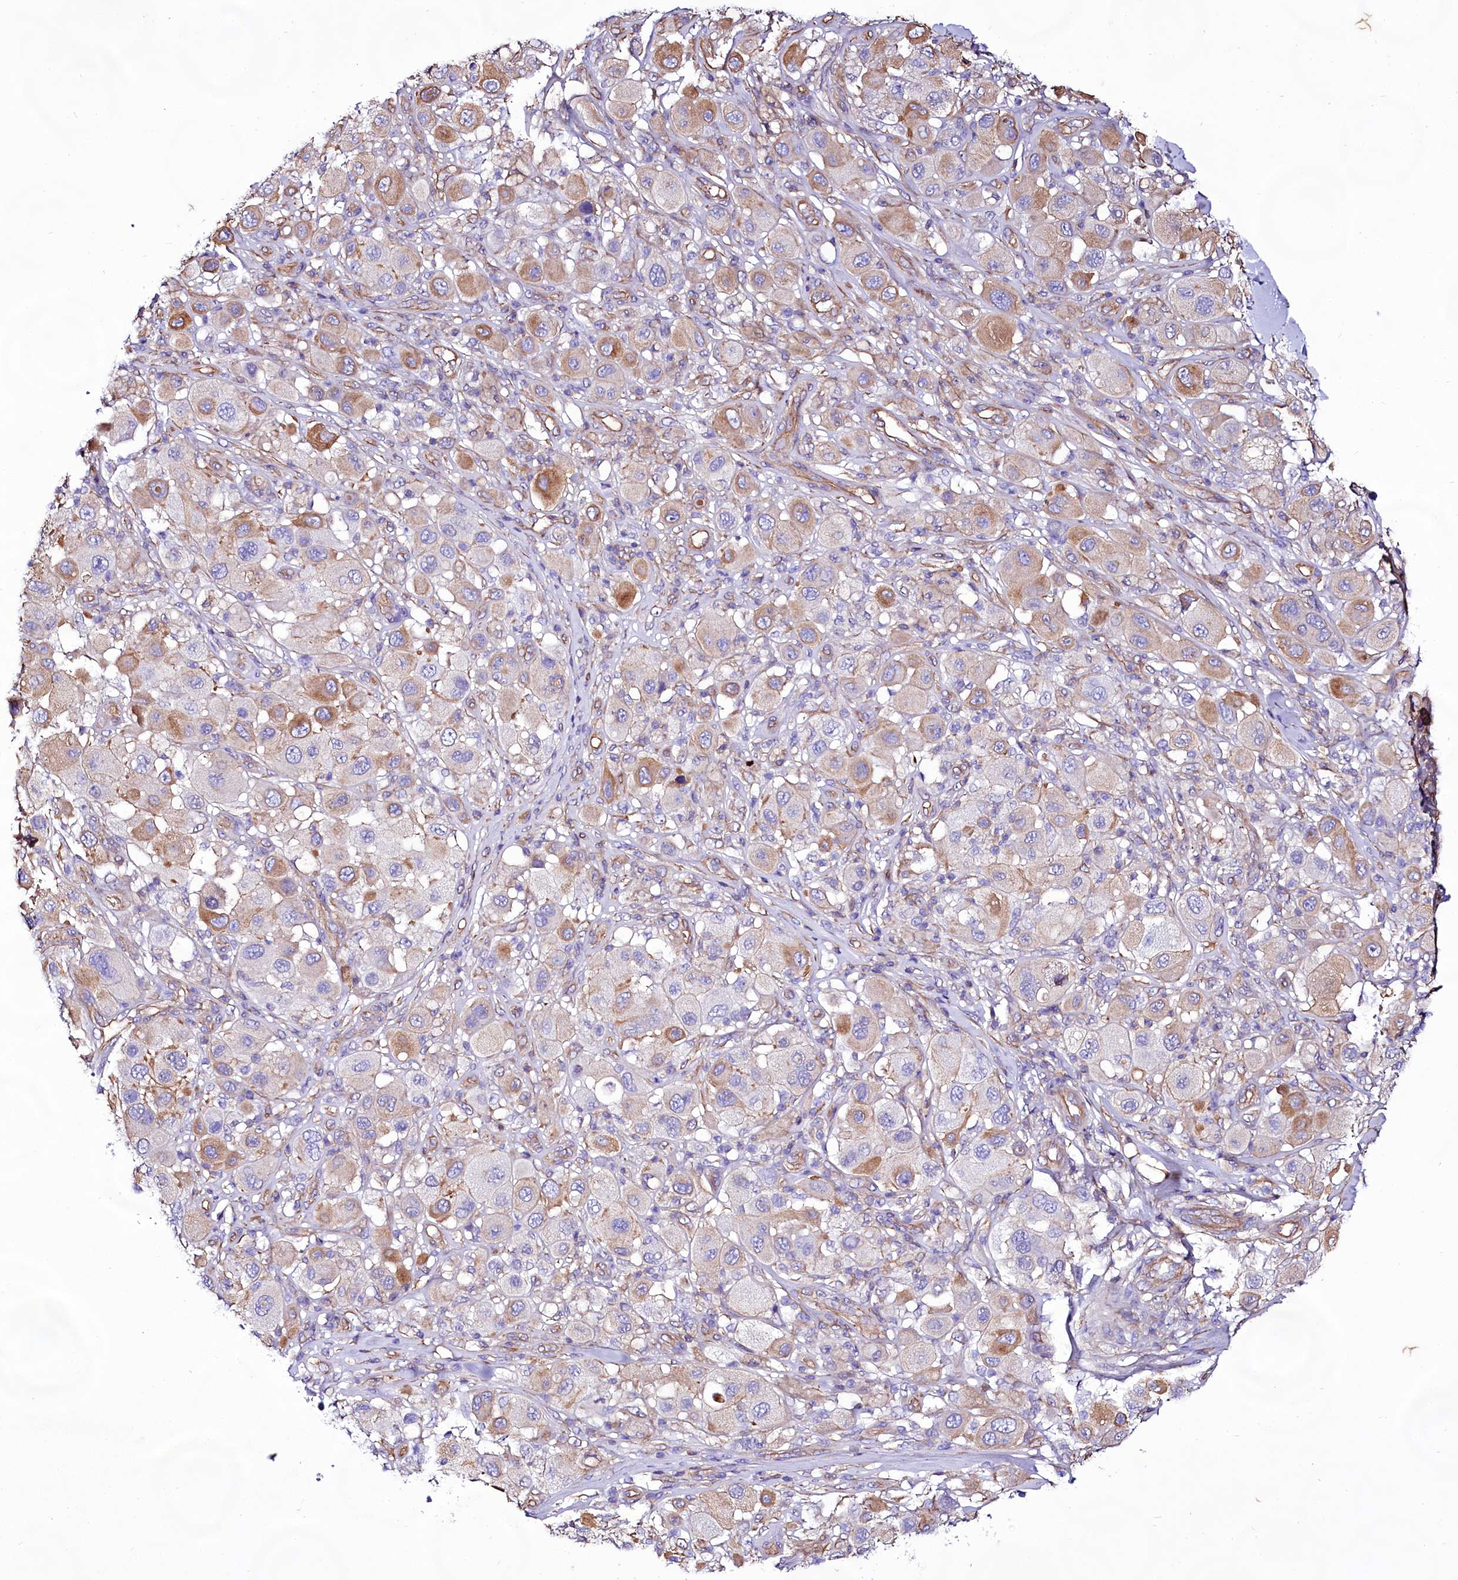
{"staining": {"intensity": "moderate", "quantity": "<25%", "location": "cytoplasmic/membranous"}, "tissue": "melanoma", "cell_type": "Tumor cells", "image_type": "cancer", "snomed": [{"axis": "morphology", "description": "Malignant melanoma, Metastatic site"}, {"axis": "topography", "description": "Skin"}], "caption": "There is low levels of moderate cytoplasmic/membranous expression in tumor cells of malignant melanoma (metastatic site), as demonstrated by immunohistochemical staining (brown color).", "gene": "CD99", "patient": {"sex": "male", "age": 41}}